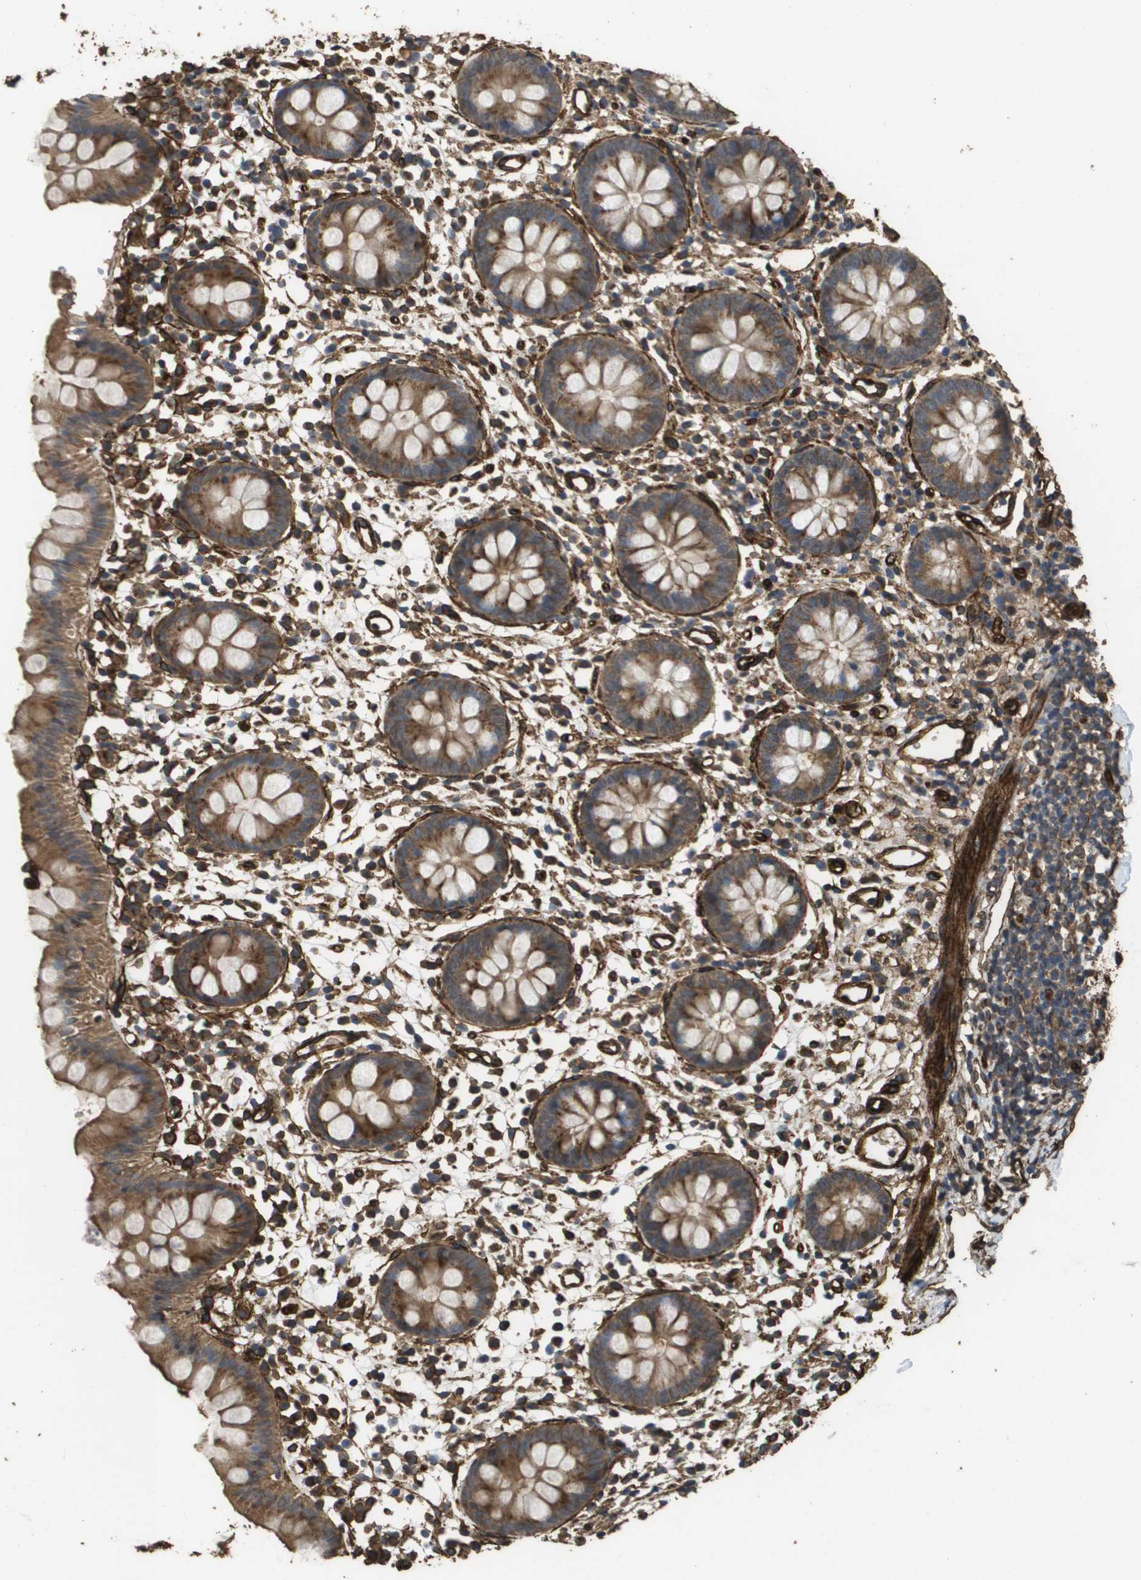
{"staining": {"intensity": "moderate", "quantity": ">75%", "location": "cytoplasmic/membranous,nuclear"}, "tissue": "appendix", "cell_type": "Glandular cells", "image_type": "normal", "snomed": [{"axis": "morphology", "description": "Normal tissue, NOS"}, {"axis": "topography", "description": "Appendix"}], "caption": "A brown stain highlights moderate cytoplasmic/membranous,nuclear positivity of a protein in glandular cells of unremarkable human appendix. The staining was performed using DAB (3,3'-diaminobenzidine) to visualize the protein expression in brown, while the nuclei were stained in blue with hematoxylin (Magnification: 20x).", "gene": "AAMP", "patient": {"sex": "female", "age": 20}}